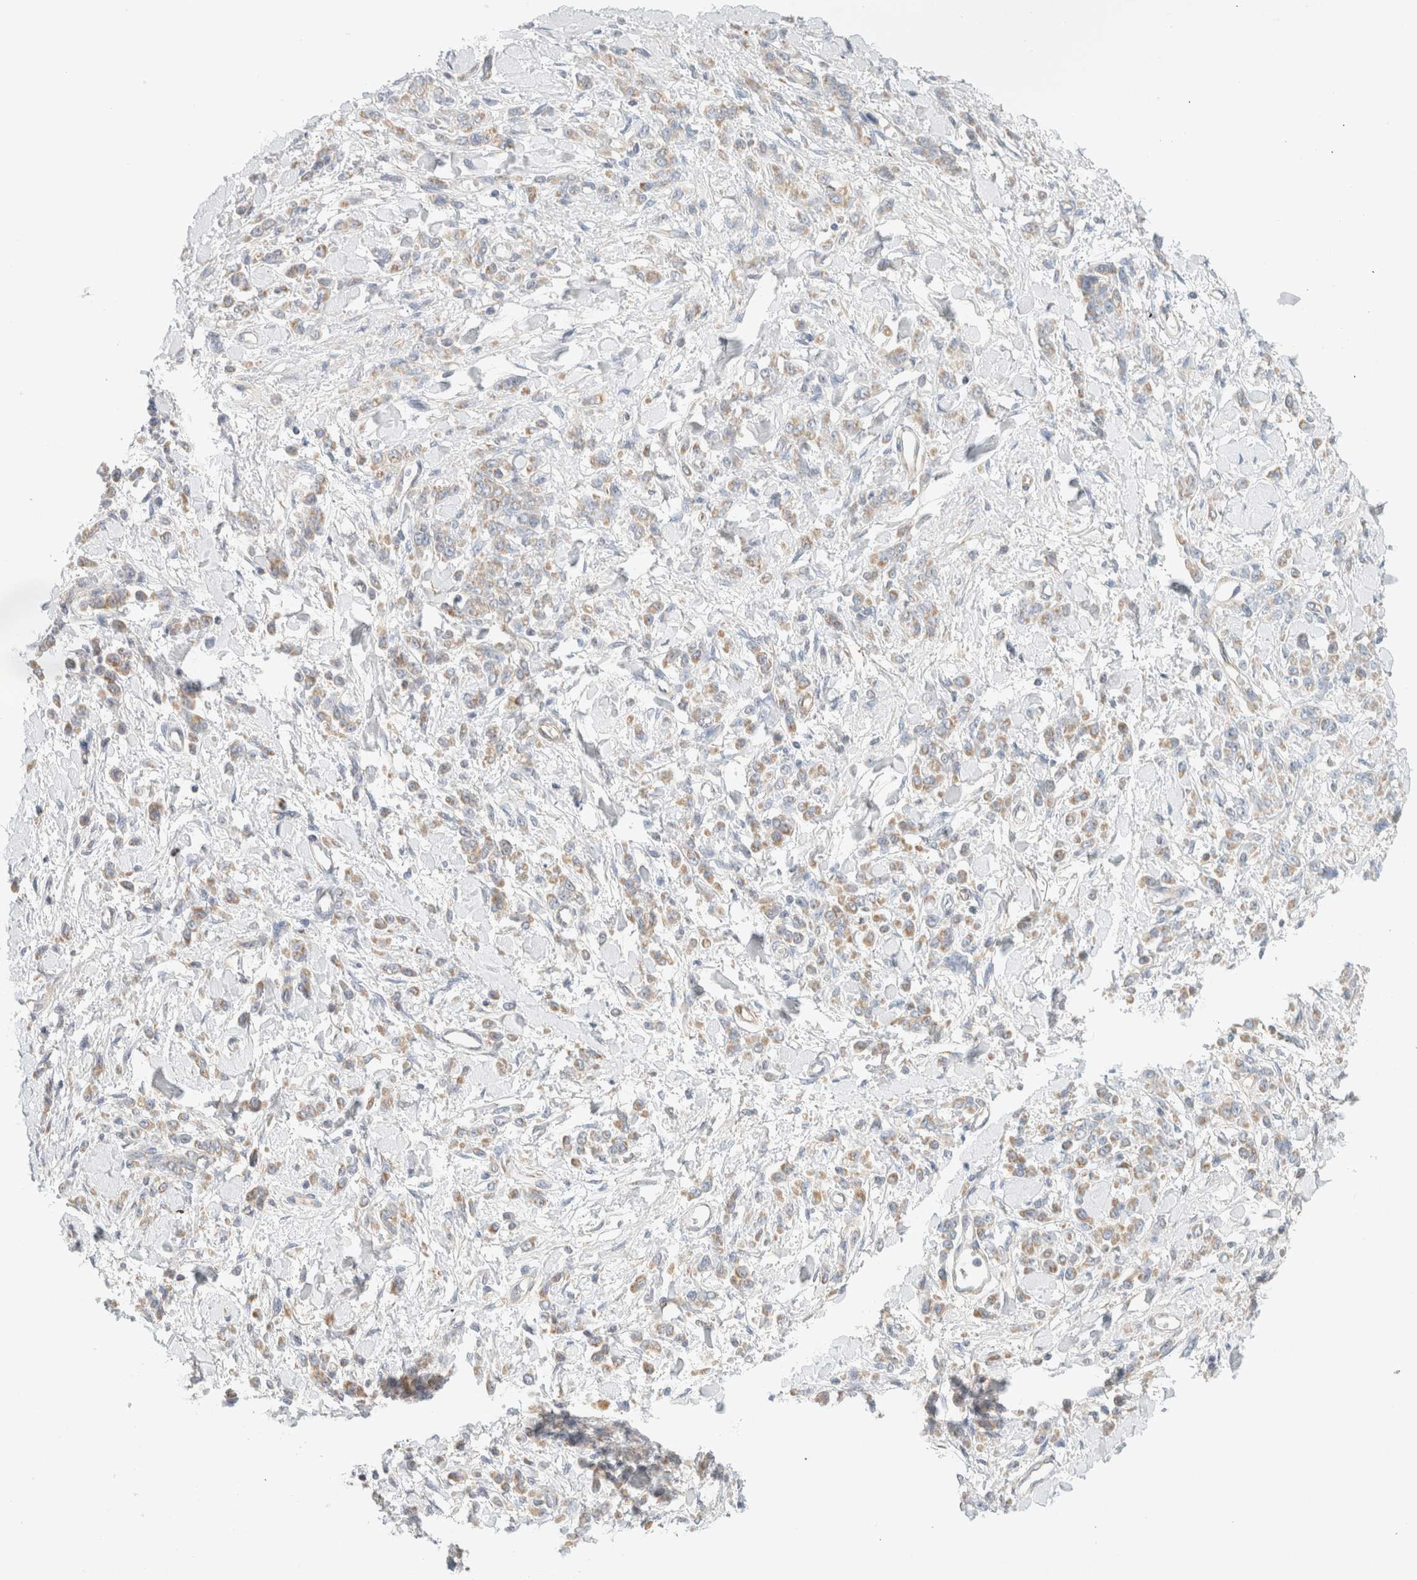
{"staining": {"intensity": "weak", "quantity": "25%-75%", "location": "cytoplasmic/membranous"}, "tissue": "stomach cancer", "cell_type": "Tumor cells", "image_type": "cancer", "snomed": [{"axis": "morphology", "description": "Normal tissue, NOS"}, {"axis": "morphology", "description": "Adenocarcinoma, NOS"}, {"axis": "topography", "description": "Stomach"}], "caption": "Immunohistochemistry (DAB (3,3'-diaminobenzidine)) staining of stomach cancer (adenocarcinoma) reveals weak cytoplasmic/membranous protein staining in approximately 25%-75% of tumor cells.", "gene": "MRM3", "patient": {"sex": "male", "age": 82}}